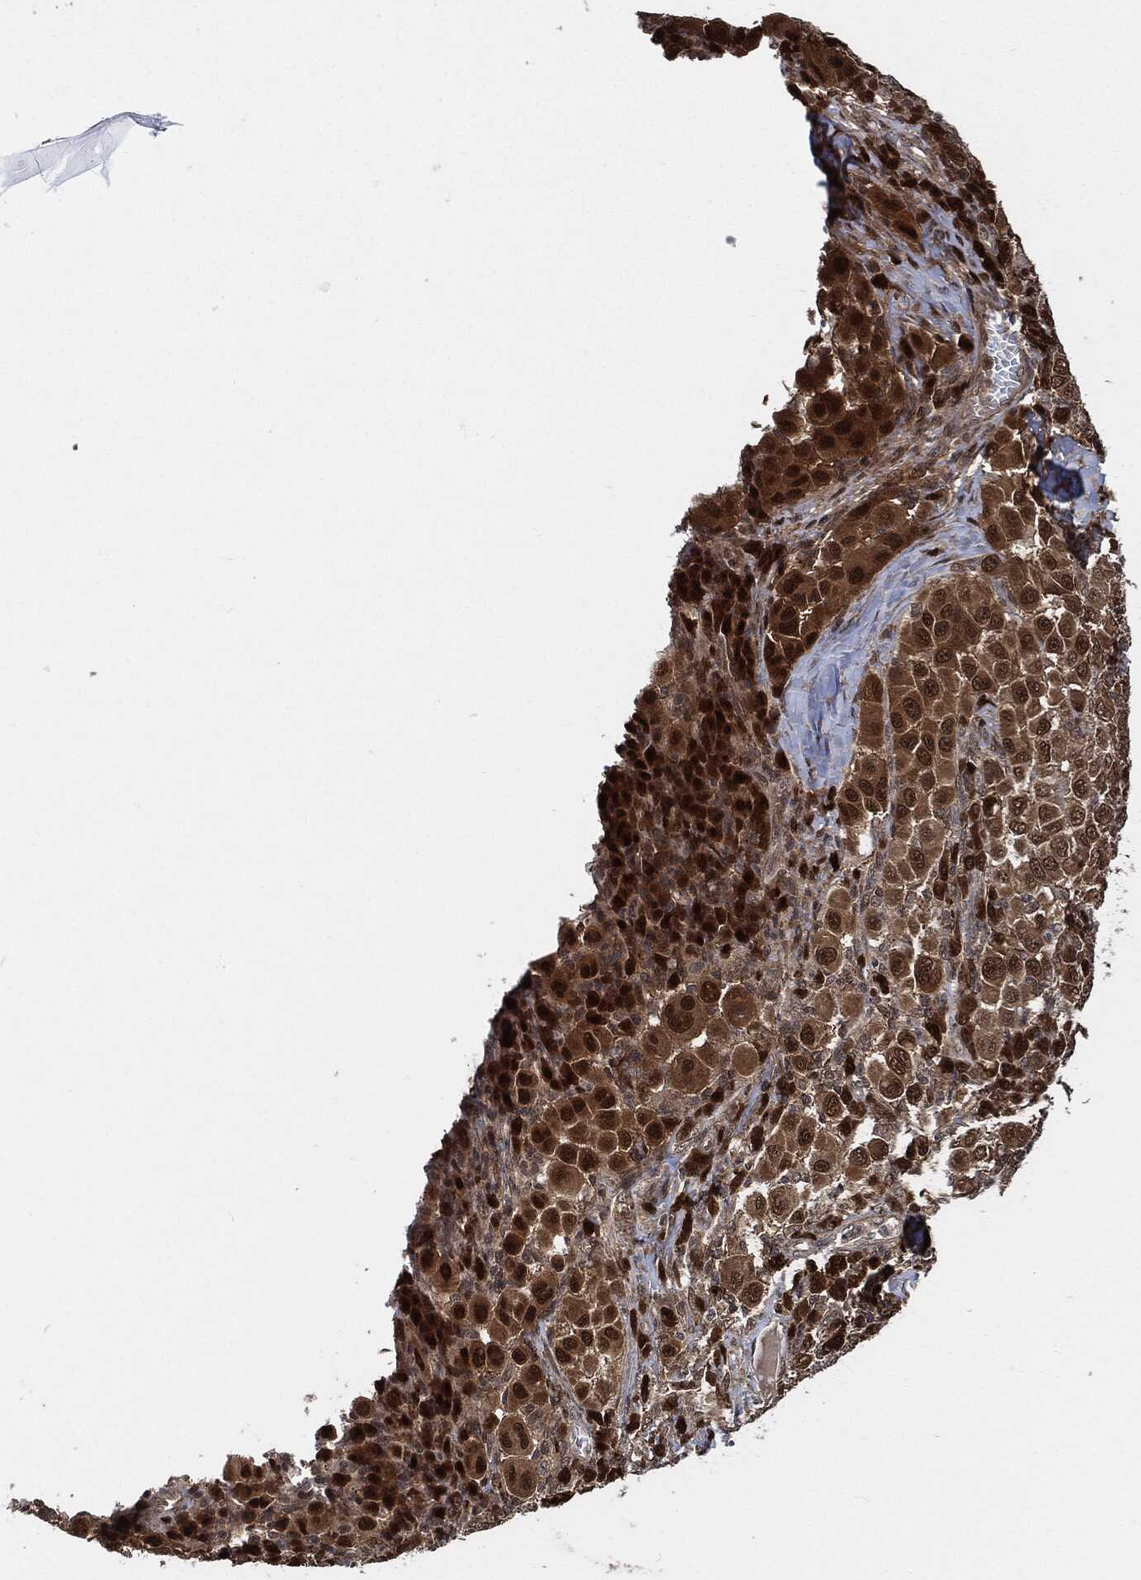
{"staining": {"intensity": "strong", "quantity": ">75%", "location": "cytoplasmic/membranous,nuclear"}, "tissue": "melanoma", "cell_type": "Tumor cells", "image_type": "cancer", "snomed": [{"axis": "morphology", "description": "Malignant melanoma, NOS"}, {"axis": "topography", "description": "Skin"}], "caption": "A high amount of strong cytoplasmic/membranous and nuclear expression is seen in about >75% of tumor cells in malignant melanoma tissue.", "gene": "CUTA", "patient": {"sex": "female", "age": 57}}